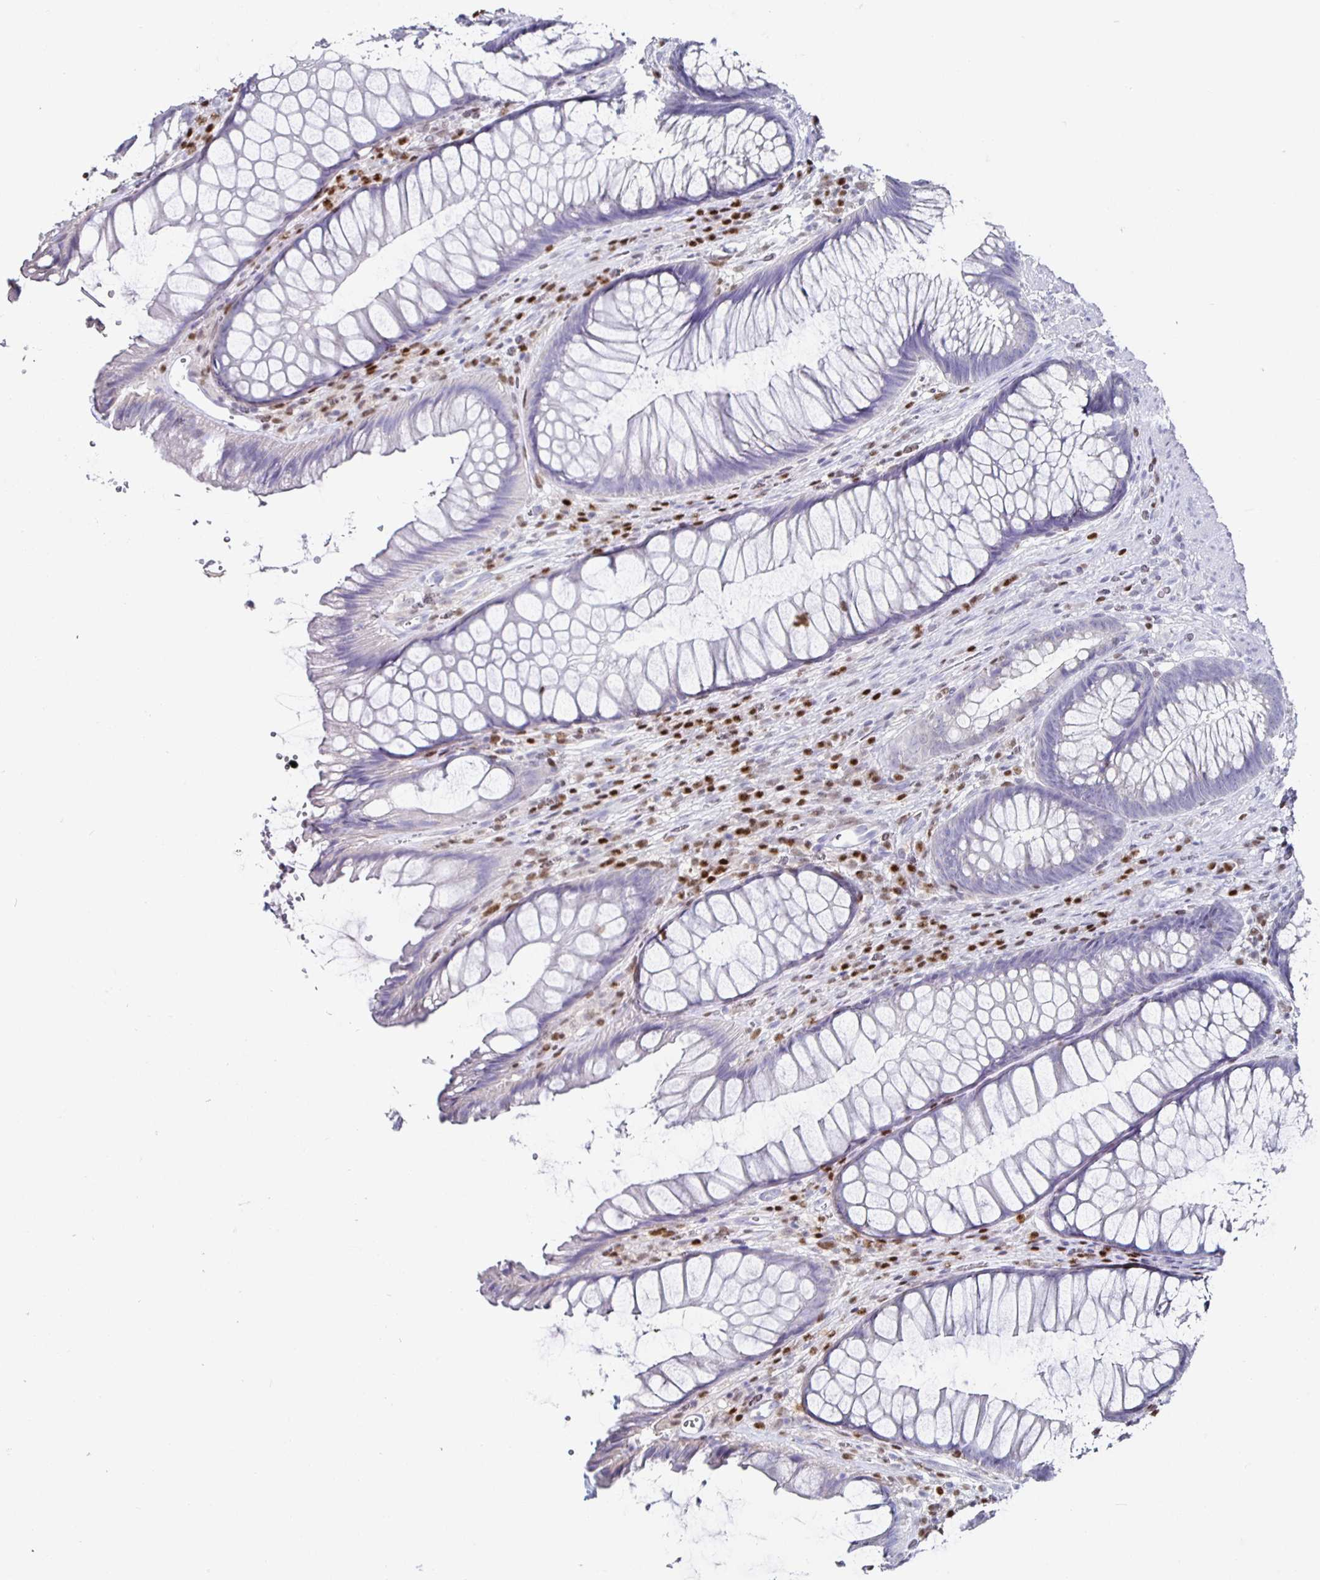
{"staining": {"intensity": "negative", "quantity": "none", "location": "none"}, "tissue": "rectum", "cell_type": "Glandular cells", "image_type": "normal", "snomed": [{"axis": "morphology", "description": "Normal tissue, NOS"}, {"axis": "topography", "description": "Rectum"}], "caption": "Immunohistochemical staining of unremarkable rectum reveals no significant expression in glandular cells.", "gene": "RUNX2", "patient": {"sex": "male", "age": 53}}